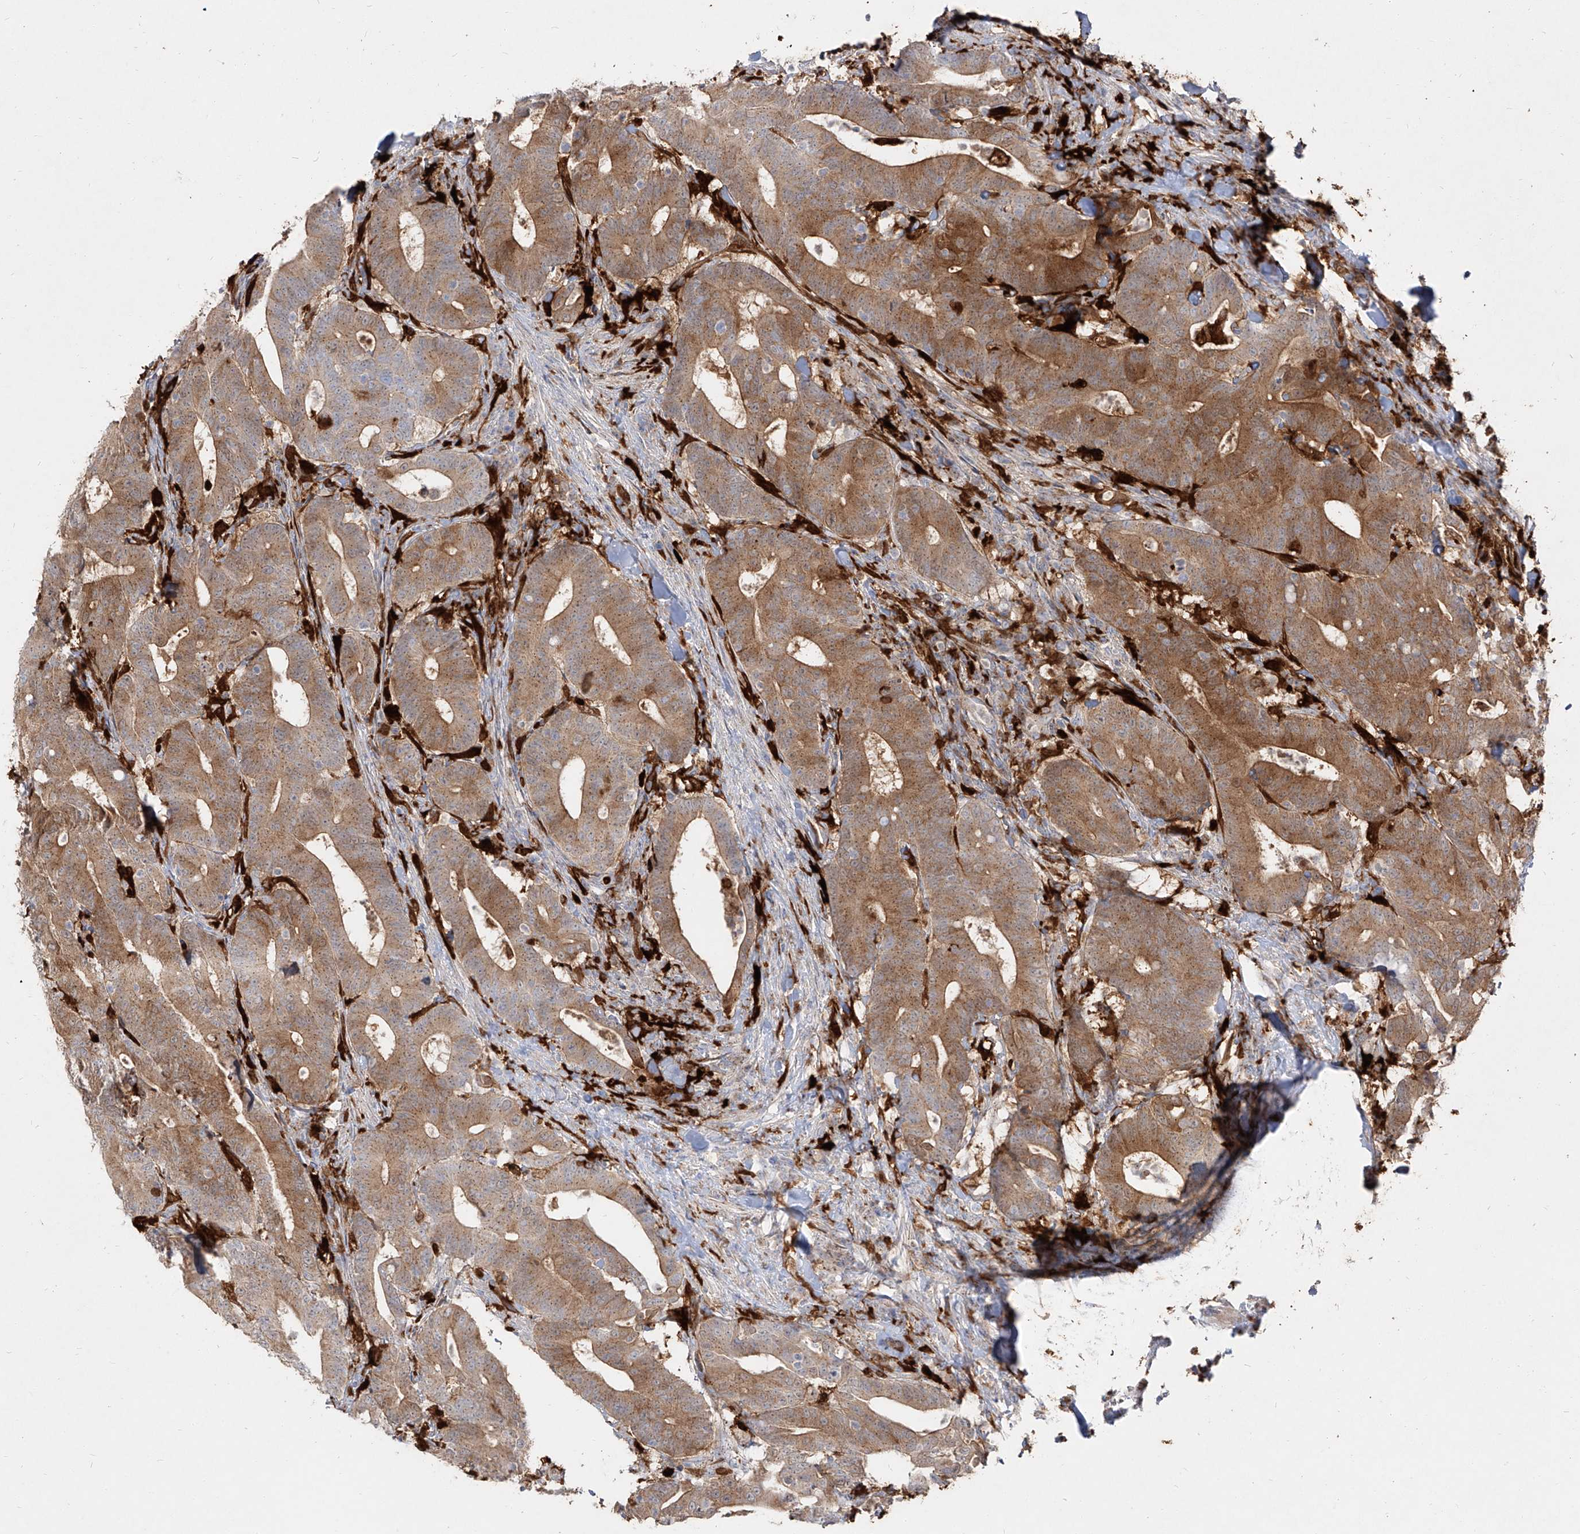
{"staining": {"intensity": "moderate", "quantity": ">75%", "location": "cytoplasmic/membranous"}, "tissue": "colorectal cancer", "cell_type": "Tumor cells", "image_type": "cancer", "snomed": [{"axis": "morphology", "description": "Adenocarcinoma, NOS"}, {"axis": "topography", "description": "Colon"}], "caption": "A medium amount of moderate cytoplasmic/membranous expression is identified in approximately >75% of tumor cells in colorectal cancer tissue. The staining is performed using DAB (3,3'-diaminobenzidine) brown chromogen to label protein expression. The nuclei are counter-stained blue using hematoxylin.", "gene": "KYNU", "patient": {"sex": "female", "age": 66}}